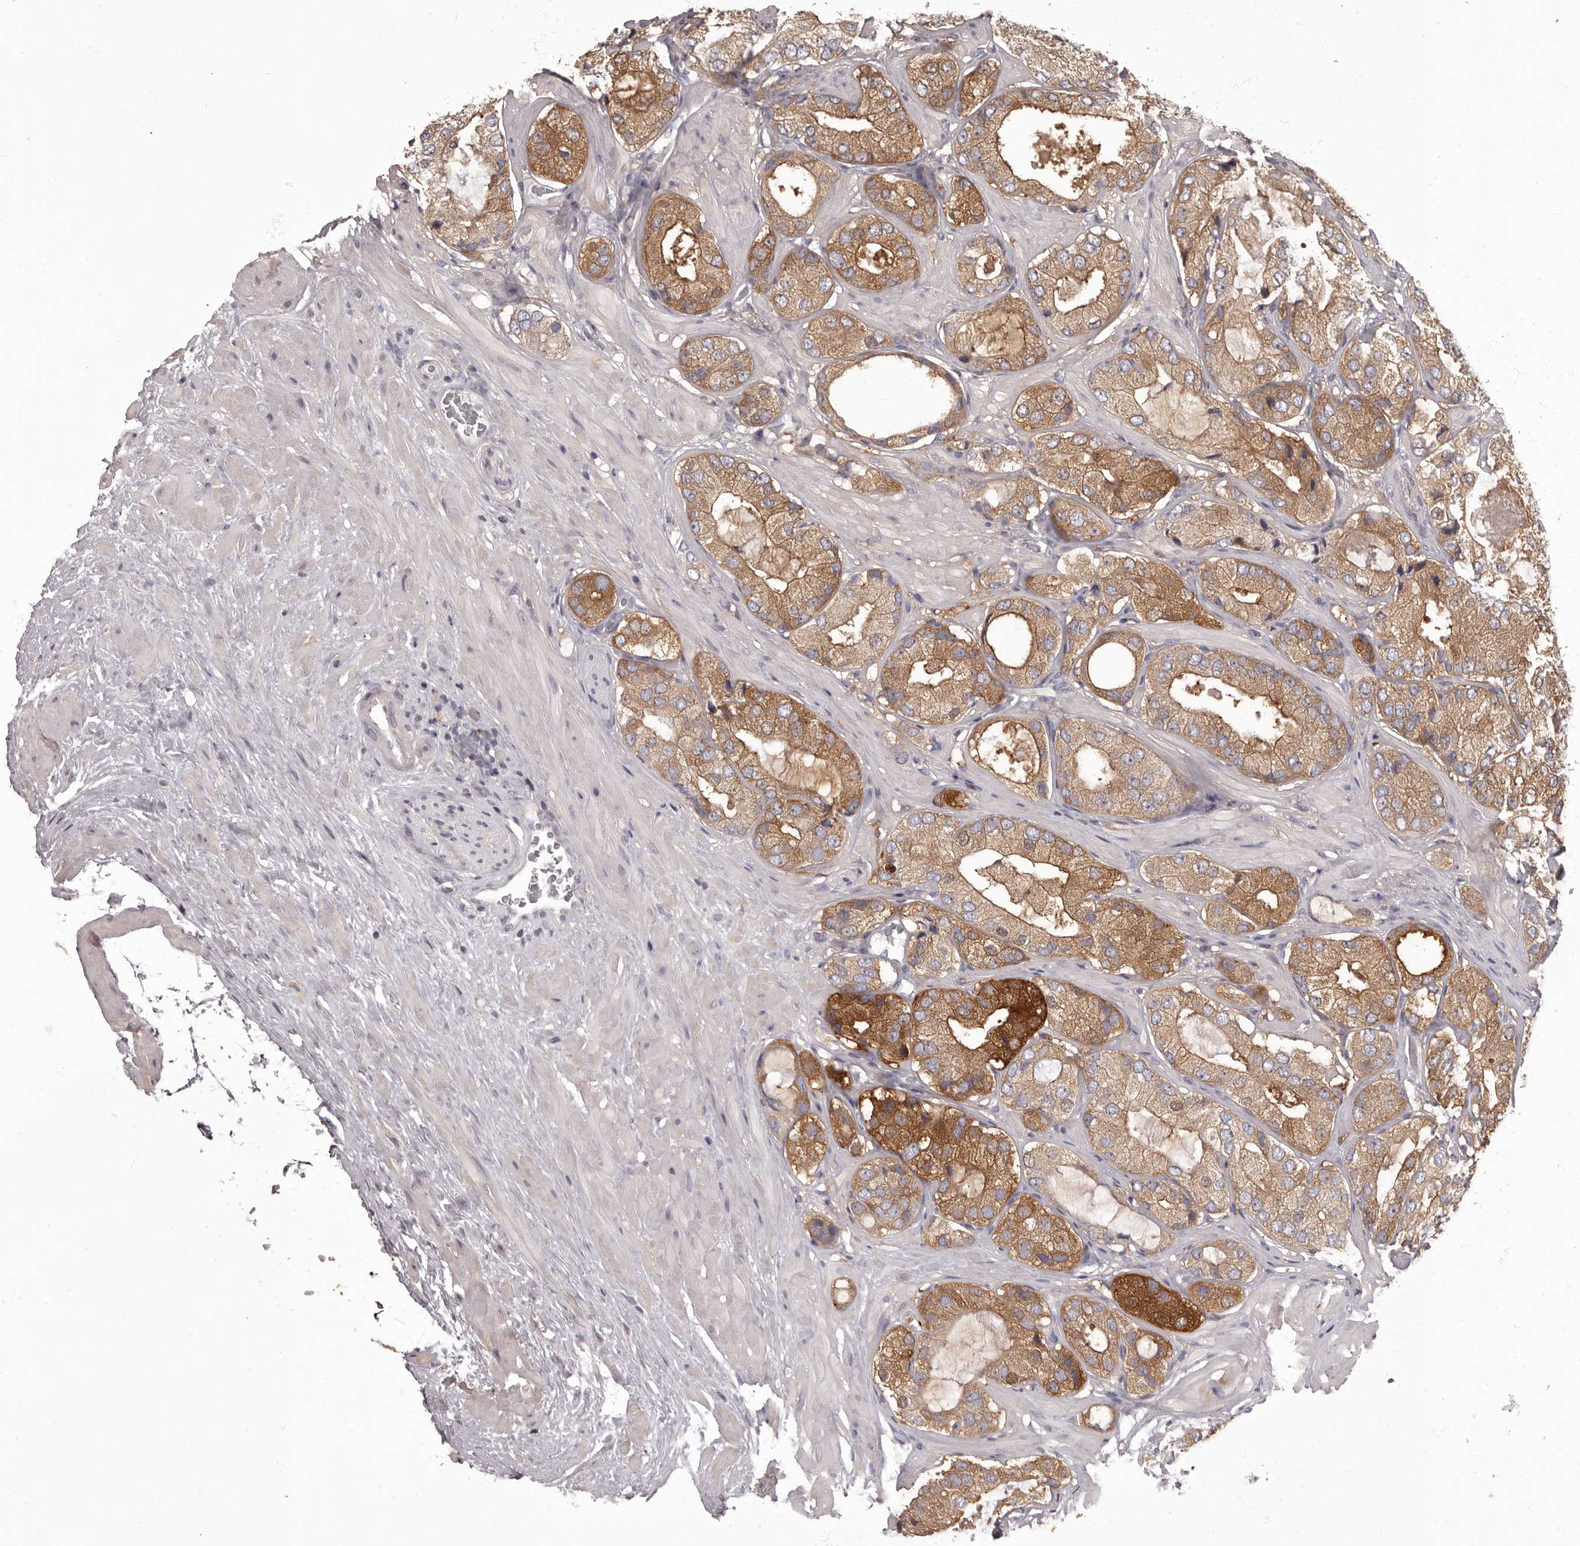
{"staining": {"intensity": "moderate", "quantity": ">75%", "location": "cytoplasmic/membranous"}, "tissue": "prostate cancer", "cell_type": "Tumor cells", "image_type": "cancer", "snomed": [{"axis": "morphology", "description": "Adenocarcinoma, High grade"}, {"axis": "topography", "description": "Prostate"}], "caption": "A medium amount of moderate cytoplasmic/membranous positivity is seen in approximately >75% of tumor cells in adenocarcinoma (high-grade) (prostate) tissue.", "gene": "APEH", "patient": {"sex": "male", "age": 59}}